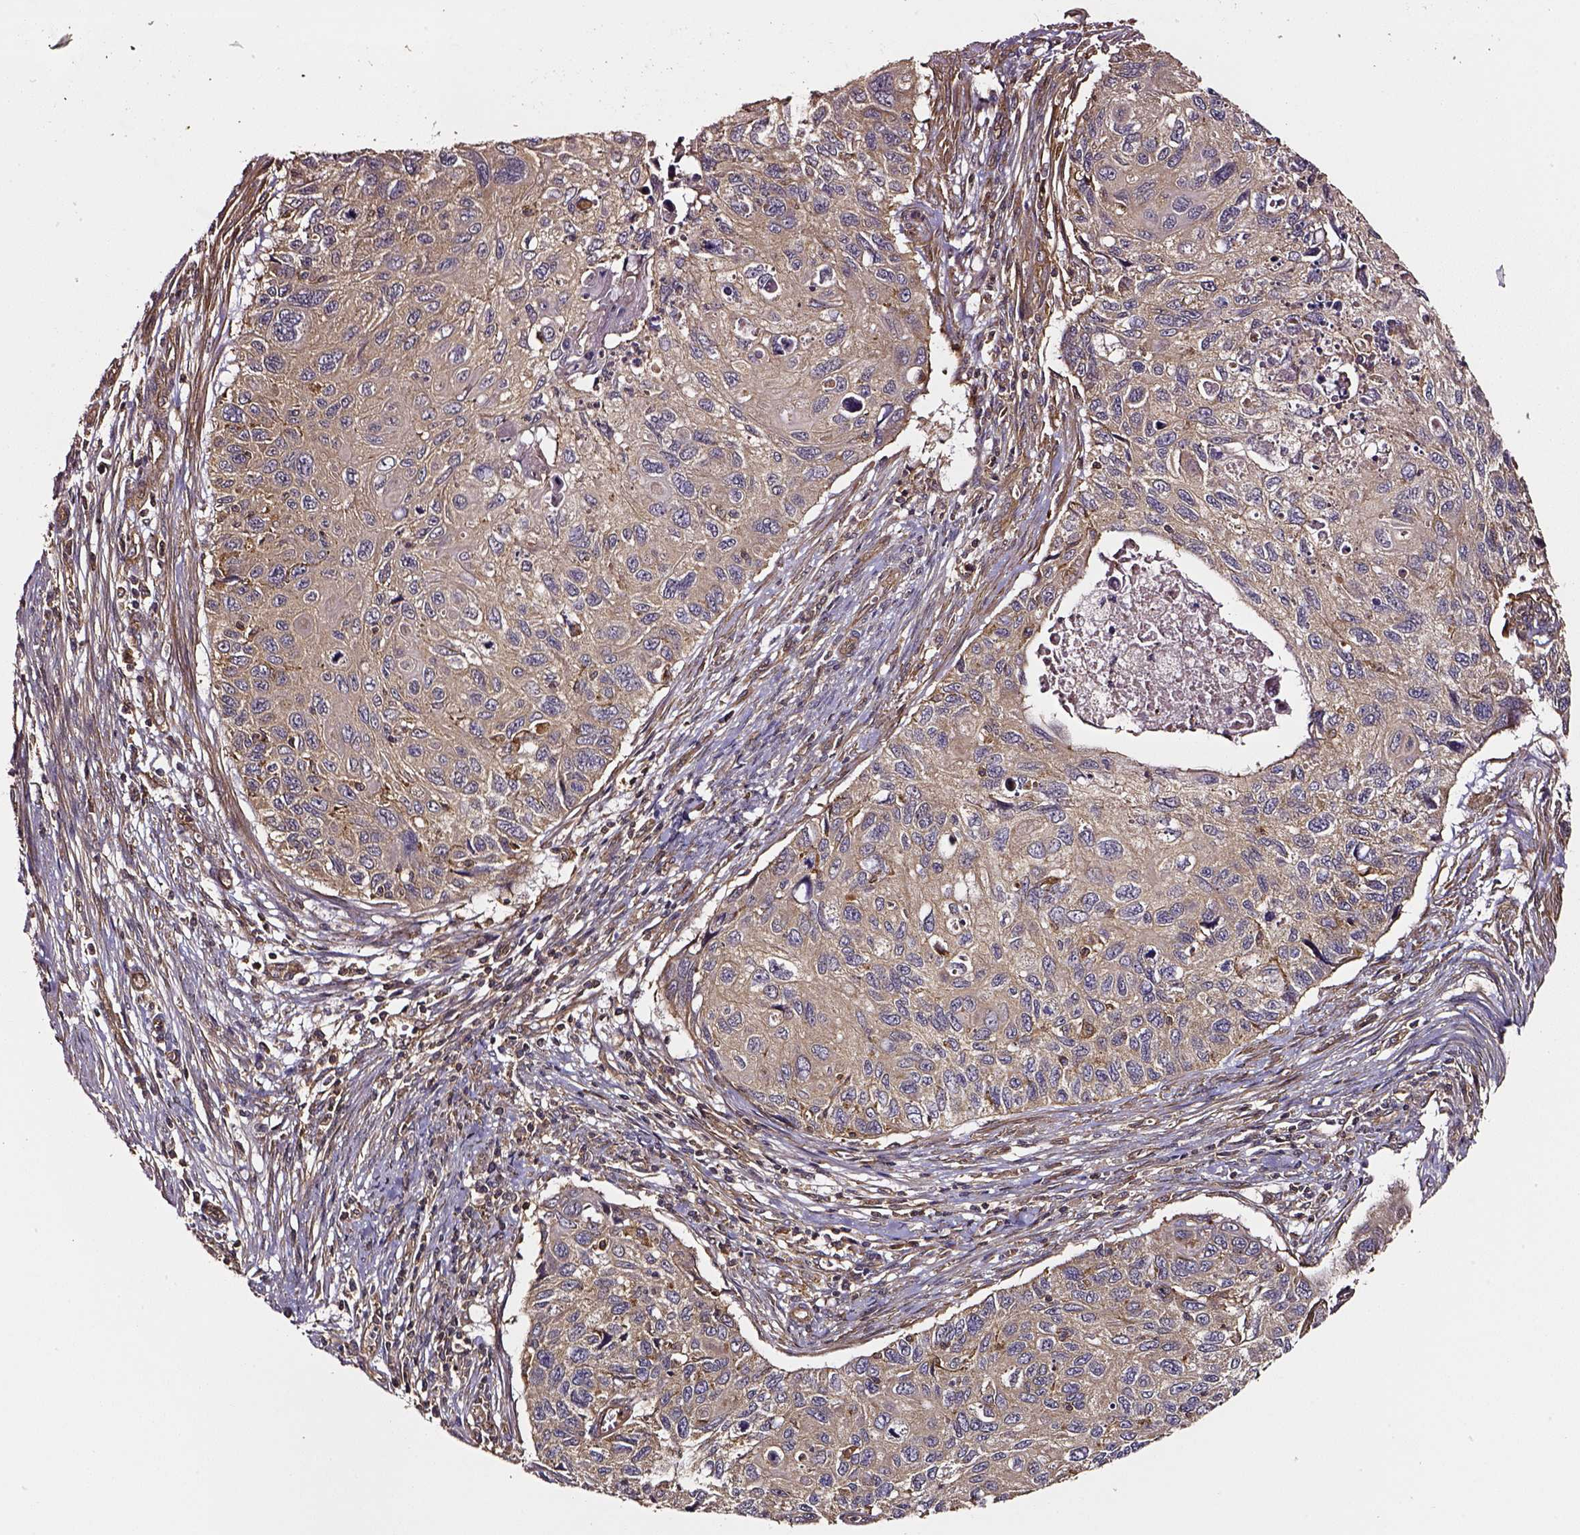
{"staining": {"intensity": "moderate", "quantity": "<25%", "location": "cytoplasmic/membranous"}, "tissue": "cervical cancer", "cell_type": "Tumor cells", "image_type": "cancer", "snomed": [{"axis": "morphology", "description": "Squamous cell carcinoma, NOS"}, {"axis": "topography", "description": "Cervix"}], "caption": "Cervical cancer stained for a protein (brown) displays moderate cytoplasmic/membranous positive expression in approximately <25% of tumor cells.", "gene": "RASSF5", "patient": {"sex": "female", "age": 70}}